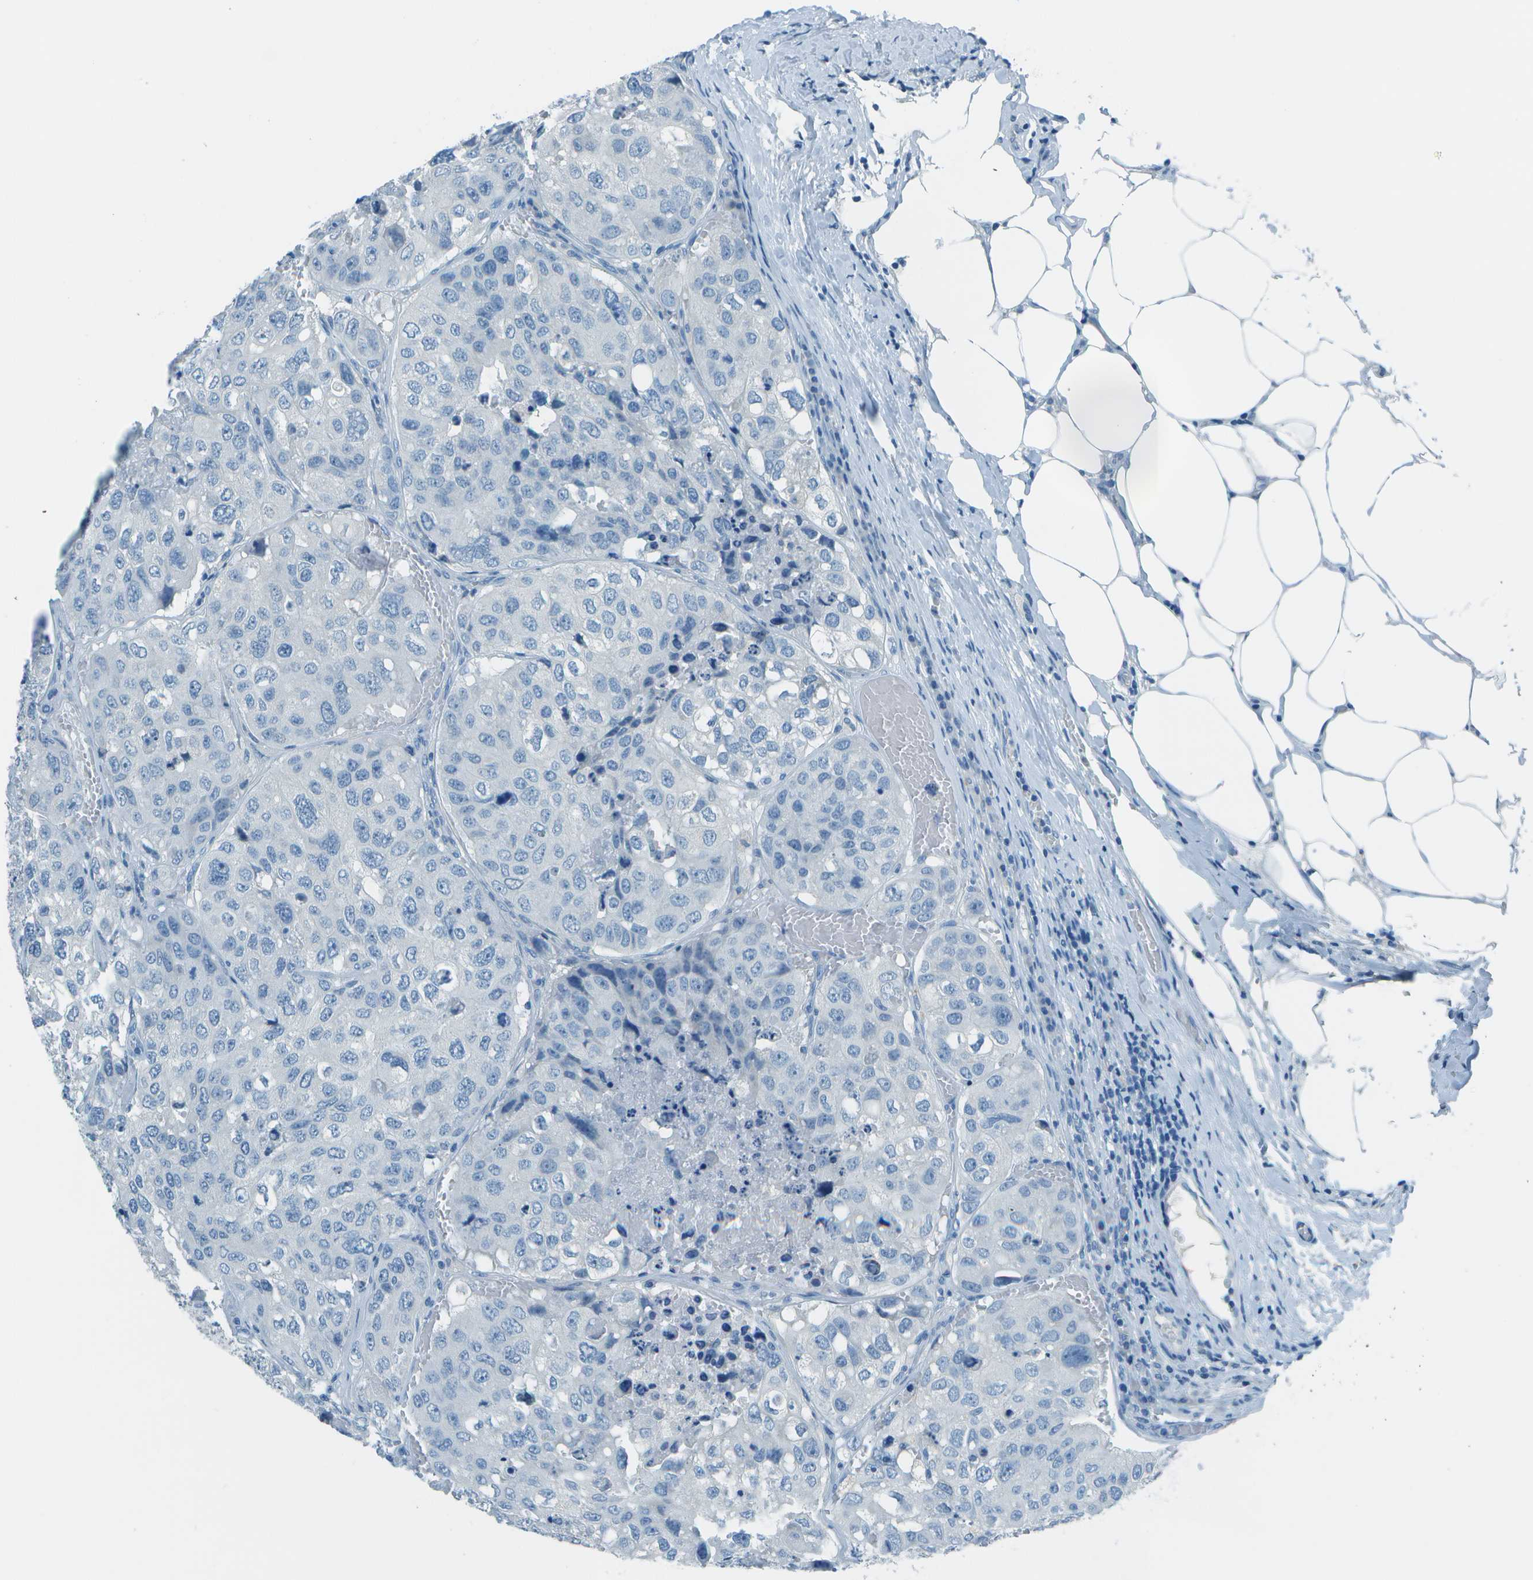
{"staining": {"intensity": "negative", "quantity": "none", "location": "none"}, "tissue": "urothelial cancer", "cell_type": "Tumor cells", "image_type": "cancer", "snomed": [{"axis": "morphology", "description": "Urothelial carcinoma, High grade"}, {"axis": "topography", "description": "Lymph node"}, {"axis": "topography", "description": "Urinary bladder"}], "caption": "Histopathology image shows no protein positivity in tumor cells of high-grade urothelial carcinoma tissue.", "gene": "FGF1", "patient": {"sex": "male", "age": 51}}